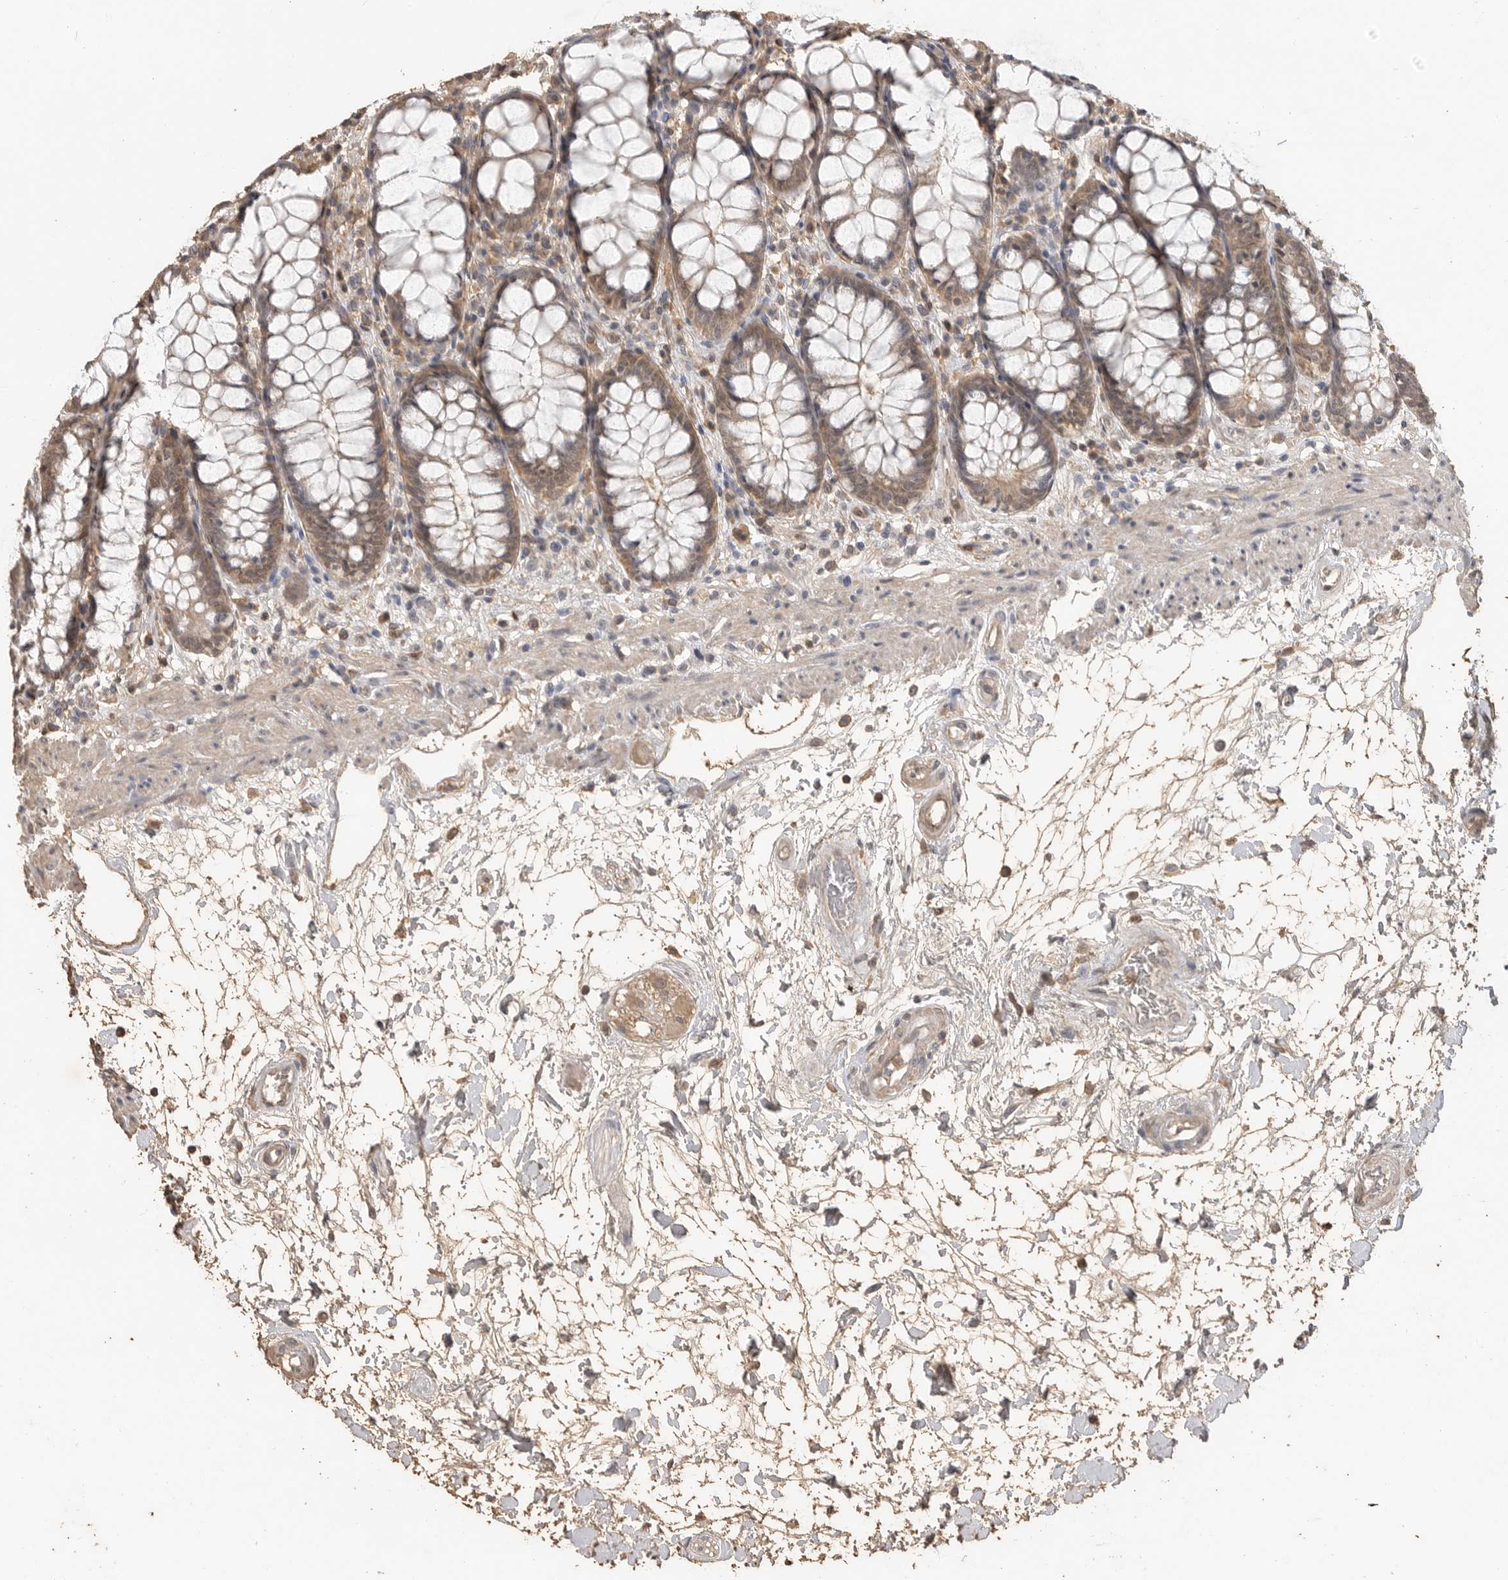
{"staining": {"intensity": "moderate", "quantity": ">75%", "location": "cytoplasmic/membranous"}, "tissue": "rectum", "cell_type": "Glandular cells", "image_type": "normal", "snomed": [{"axis": "morphology", "description": "Normal tissue, NOS"}, {"axis": "topography", "description": "Rectum"}], "caption": "This is an image of immunohistochemistry staining of unremarkable rectum, which shows moderate staining in the cytoplasmic/membranous of glandular cells.", "gene": "MAP2K1", "patient": {"sex": "male", "age": 64}}